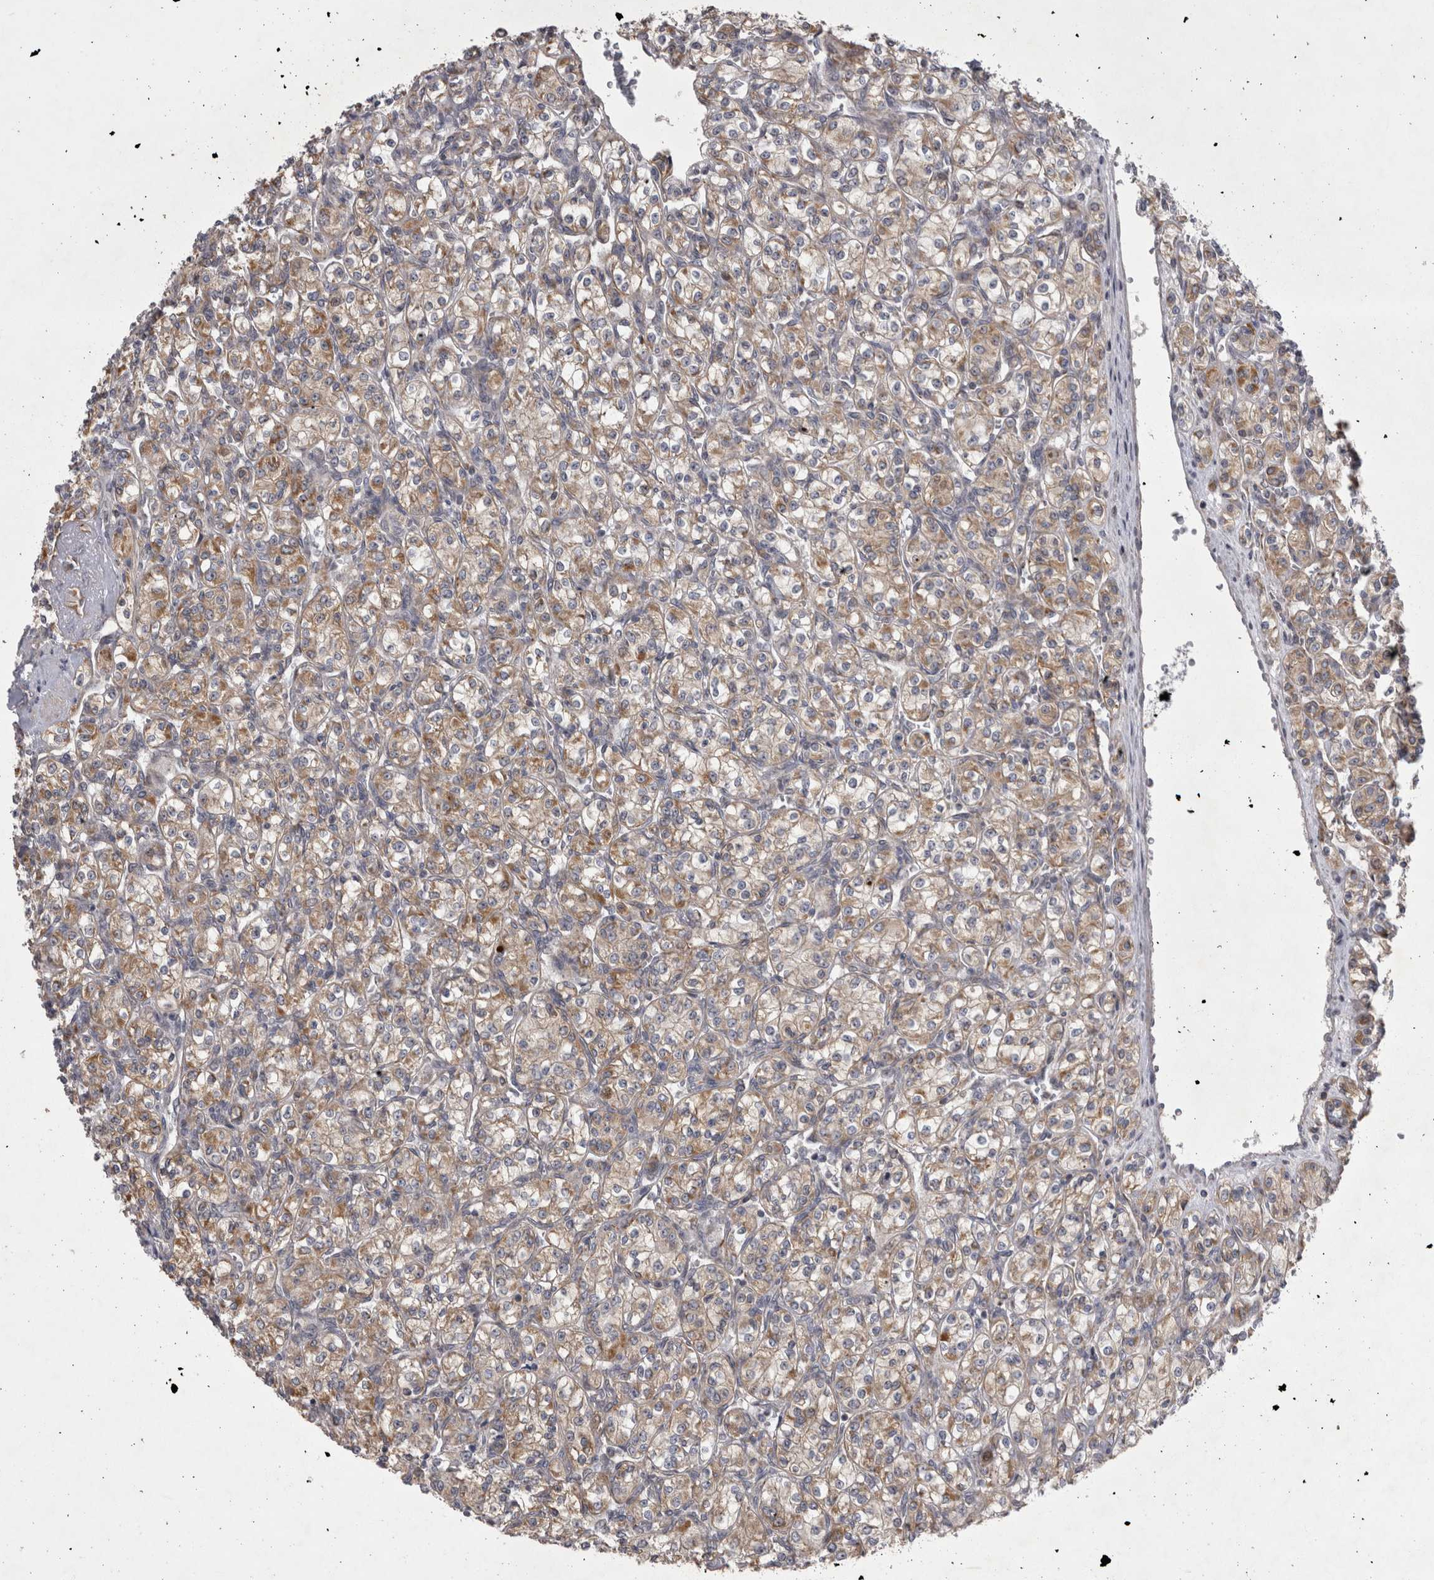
{"staining": {"intensity": "moderate", "quantity": "25%-75%", "location": "cytoplasmic/membranous"}, "tissue": "renal cancer", "cell_type": "Tumor cells", "image_type": "cancer", "snomed": [{"axis": "morphology", "description": "Adenocarcinoma, NOS"}, {"axis": "topography", "description": "Kidney"}], "caption": "Renal cancer (adenocarcinoma) stained with IHC shows moderate cytoplasmic/membranous expression in about 25%-75% of tumor cells. The staining was performed using DAB to visualize the protein expression in brown, while the nuclei were stained in blue with hematoxylin (Magnification: 20x).", "gene": "TSPOAP1", "patient": {"sex": "male", "age": 77}}